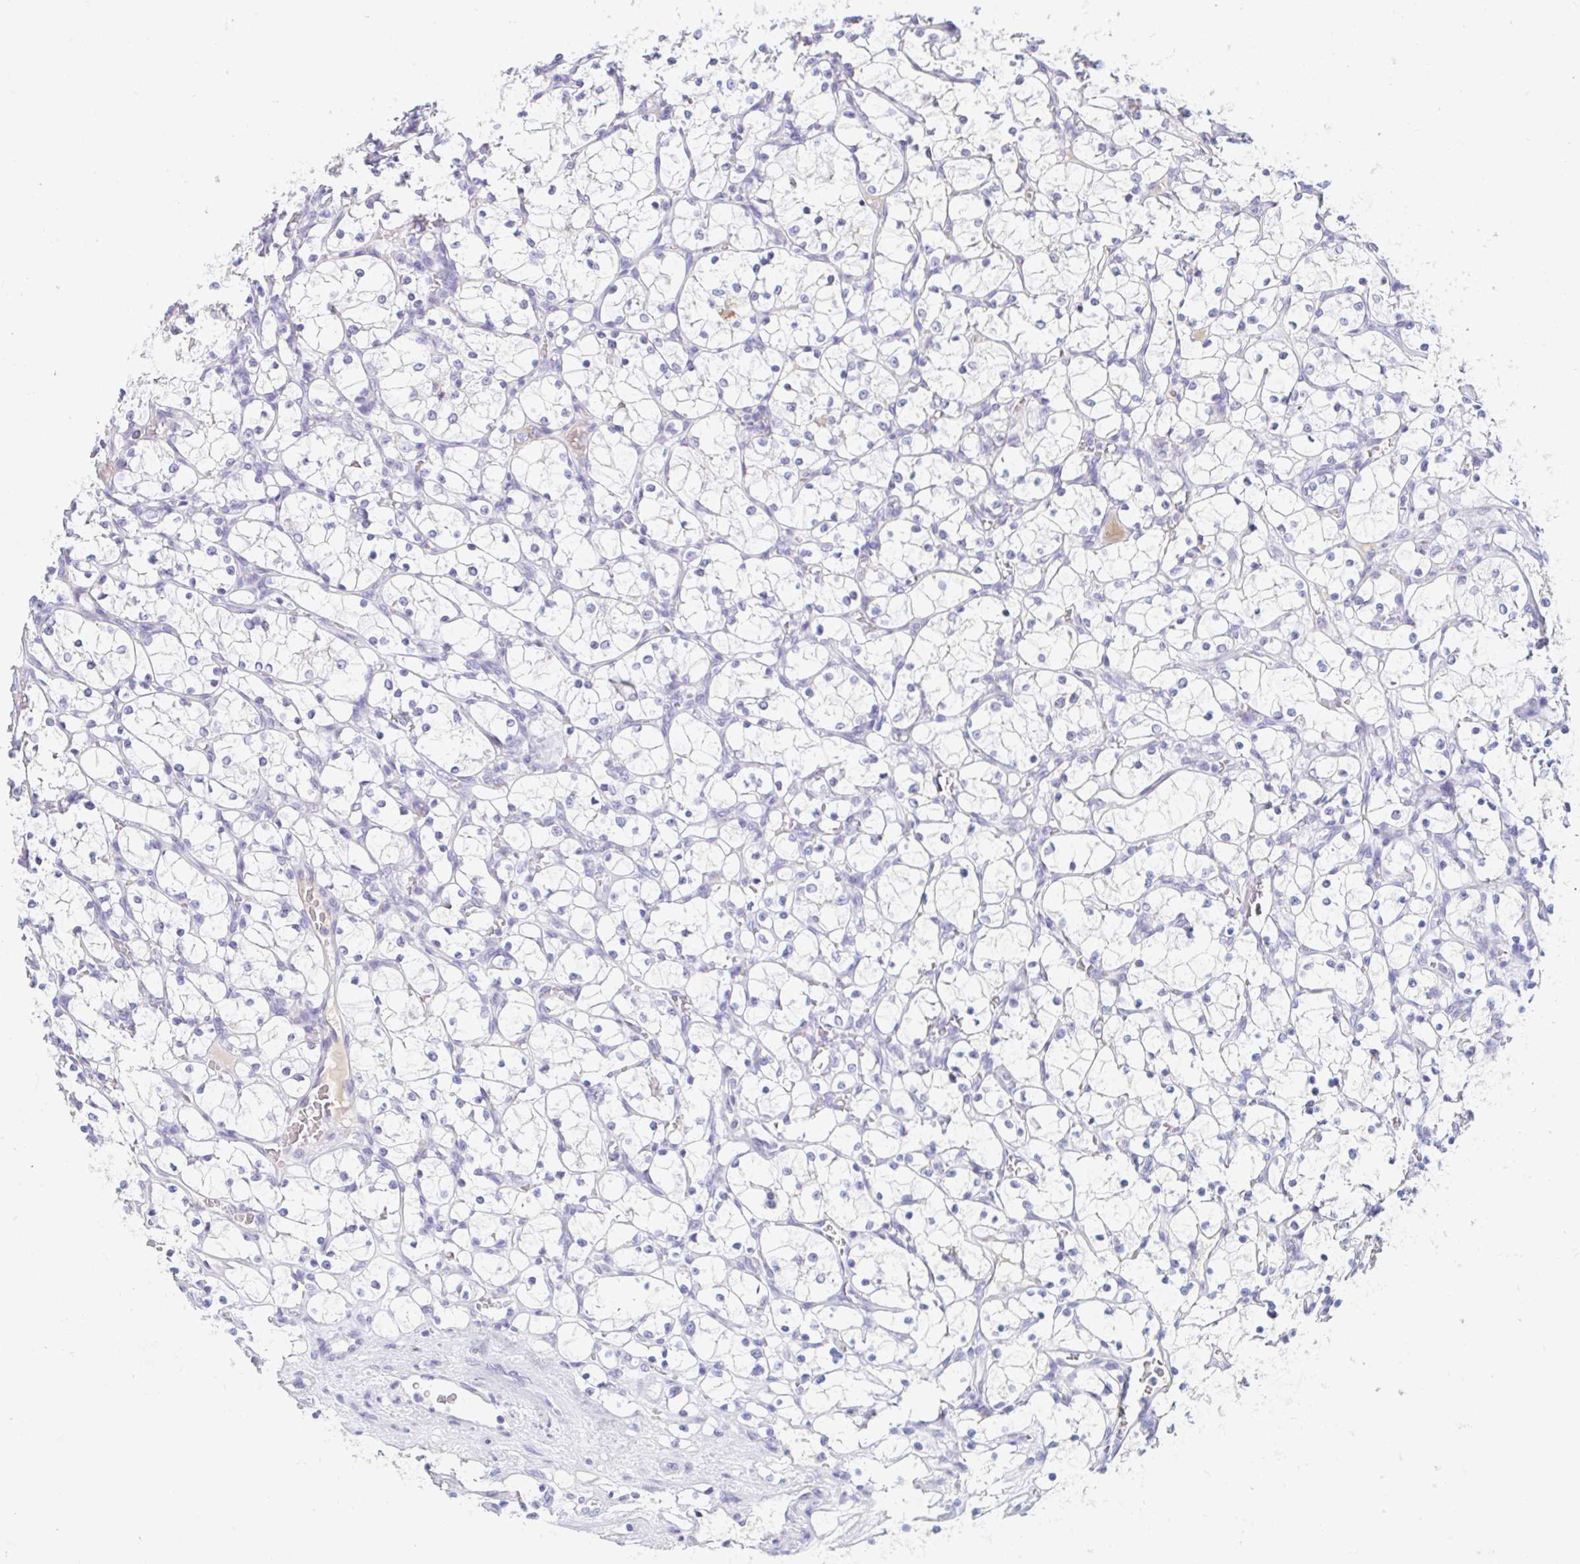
{"staining": {"intensity": "negative", "quantity": "none", "location": "none"}, "tissue": "renal cancer", "cell_type": "Tumor cells", "image_type": "cancer", "snomed": [{"axis": "morphology", "description": "Adenocarcinoma, NOS"}, {"axis": "topography", "description": "Kidney"}], "caption": "Adenocarcinoma (renal) was stained to show a protein in brown. There is no significant staining in tumor cells. Nuclei are stained in blue.", "gene": "TEX44", "patient": {"sex": "female", "age": 69}}